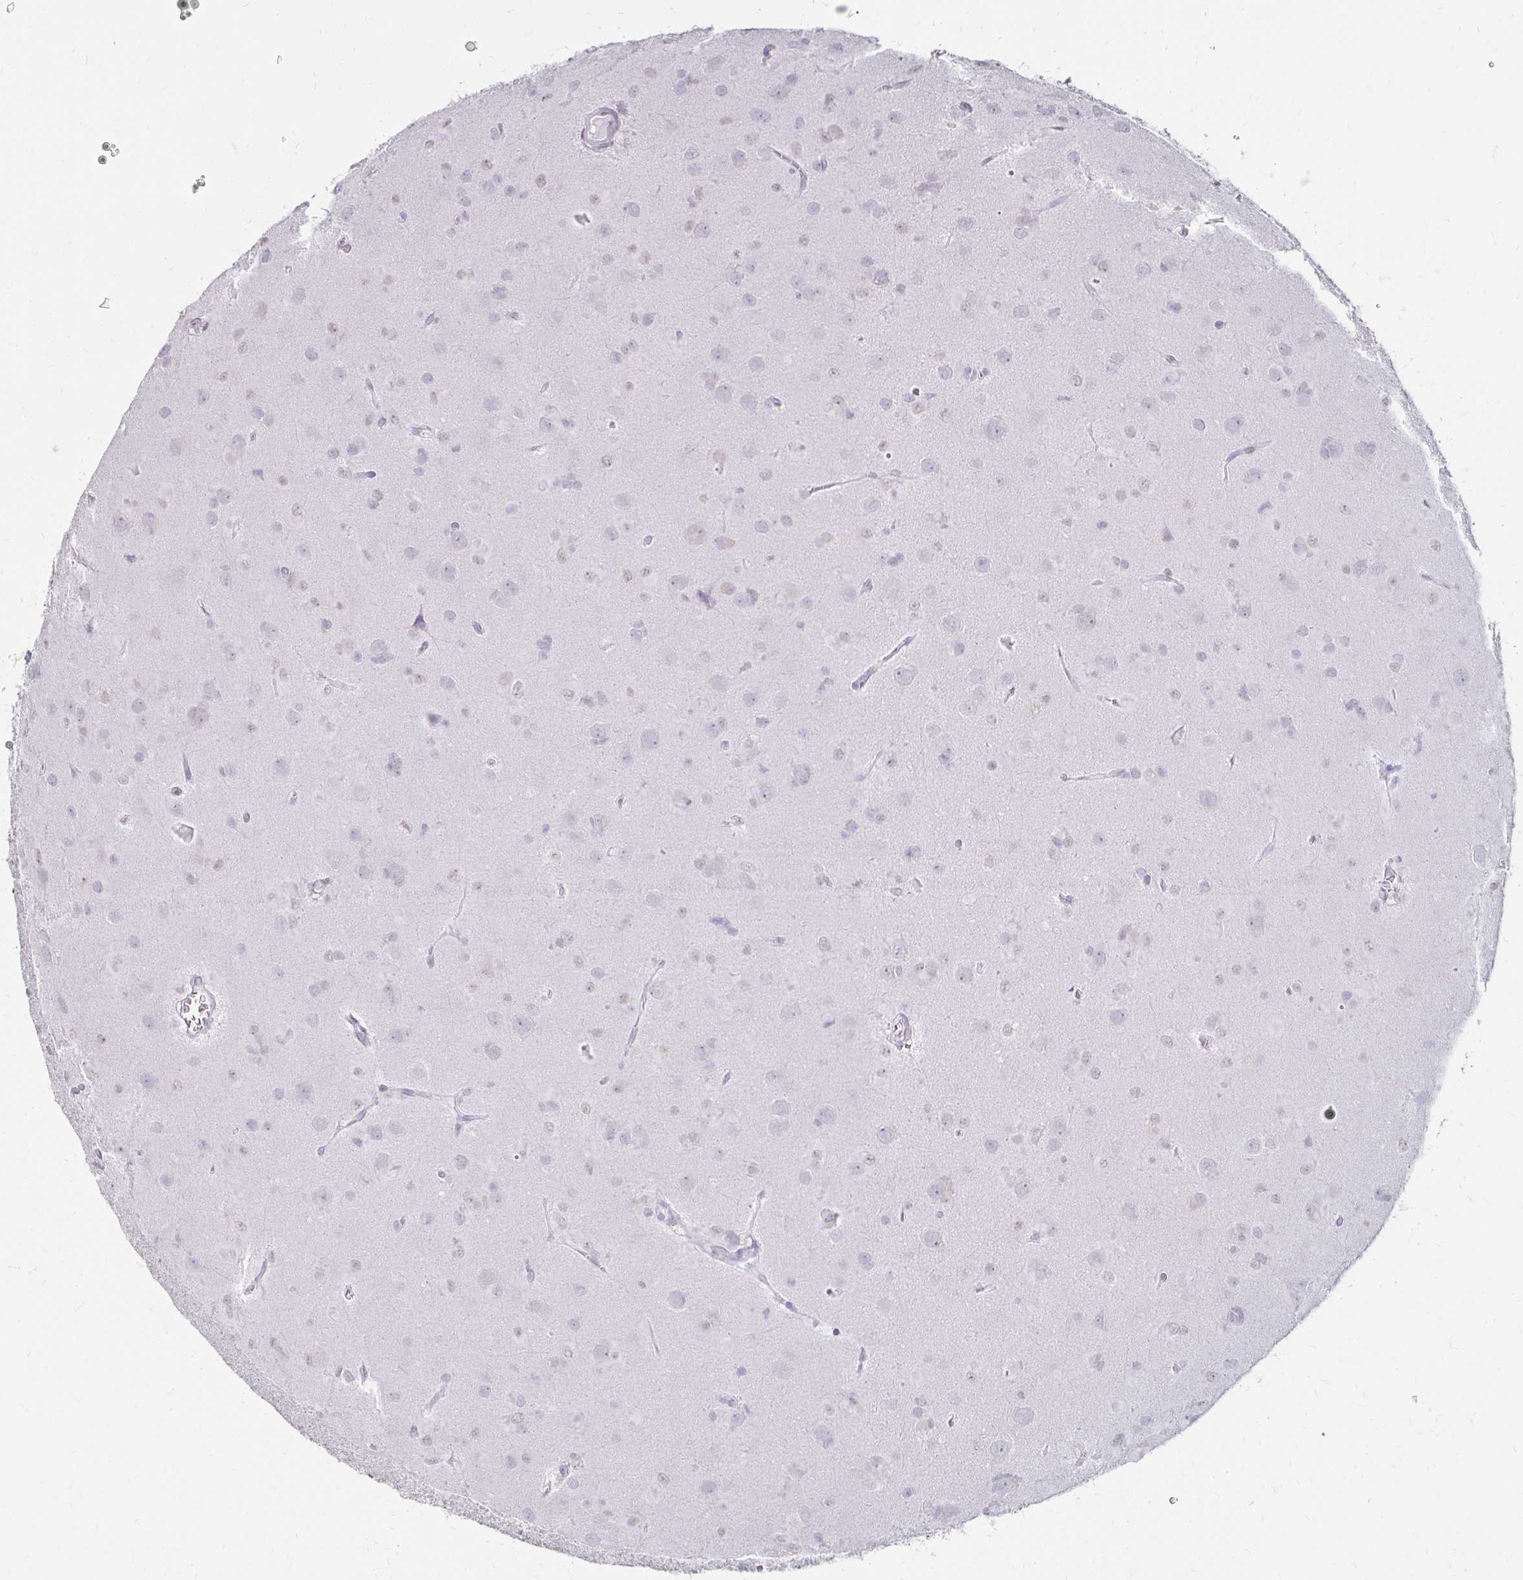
{"staining": {"intensity": "negative", "quantity": "none", "location": "none"}, "tissue": "glioma", "cell_type": "Tumor cells", "image_type": "cancer", "snomed": [{"axis": "morphology", "description": "Glioma, malignant, Low grade"}, {"axis": "topography", "description": "Brain"}], "caption": "Malignant low-grade glioma stained for a protein using immunohistochemistry (IHC) demonstrates no expression tumor cells.", "gene": "TOMM34", "patient": {"sex": "male", "age": 58}}